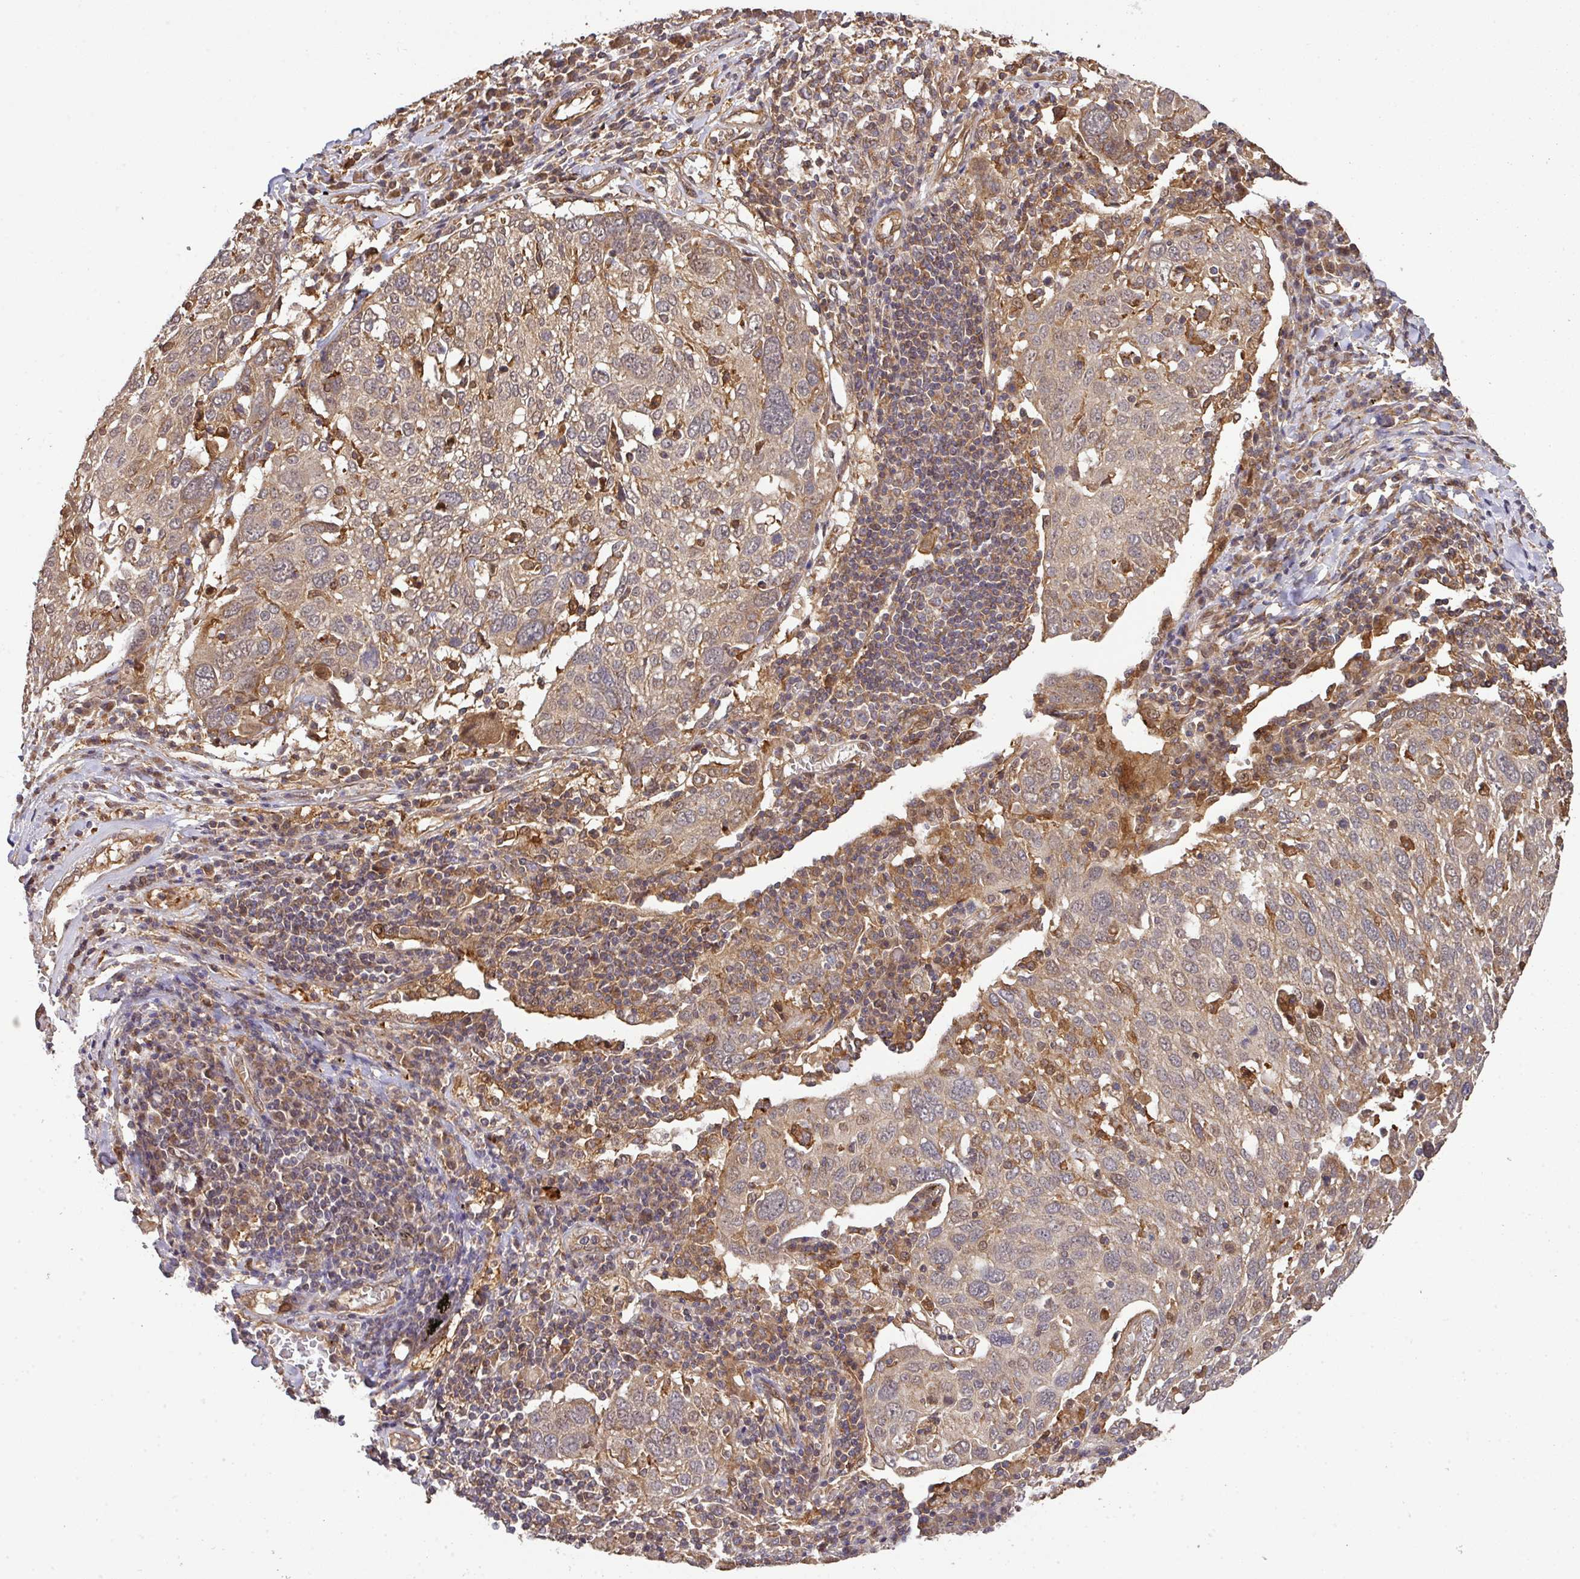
{"staining": {"intensity": "weak", "quantity": "<25%", "location": "cytoplasmic/membranous,nuclear"}, "tissue": "lung cancer", "cell_type": "Tumor cells", "image_type": "cancer", "snomed": [{"axis": "morphology", "description": "Squamous cell carcinoma, NOS"}, {"axis": "topography", "description": "Lung"}], "caption": "A high-resolution image shows IHC staining of lung cancer, which demonstrates no significant positivity in tumor cells.", "gene": "ARPIN", "patient": {"sex": "male", "age": 65}}